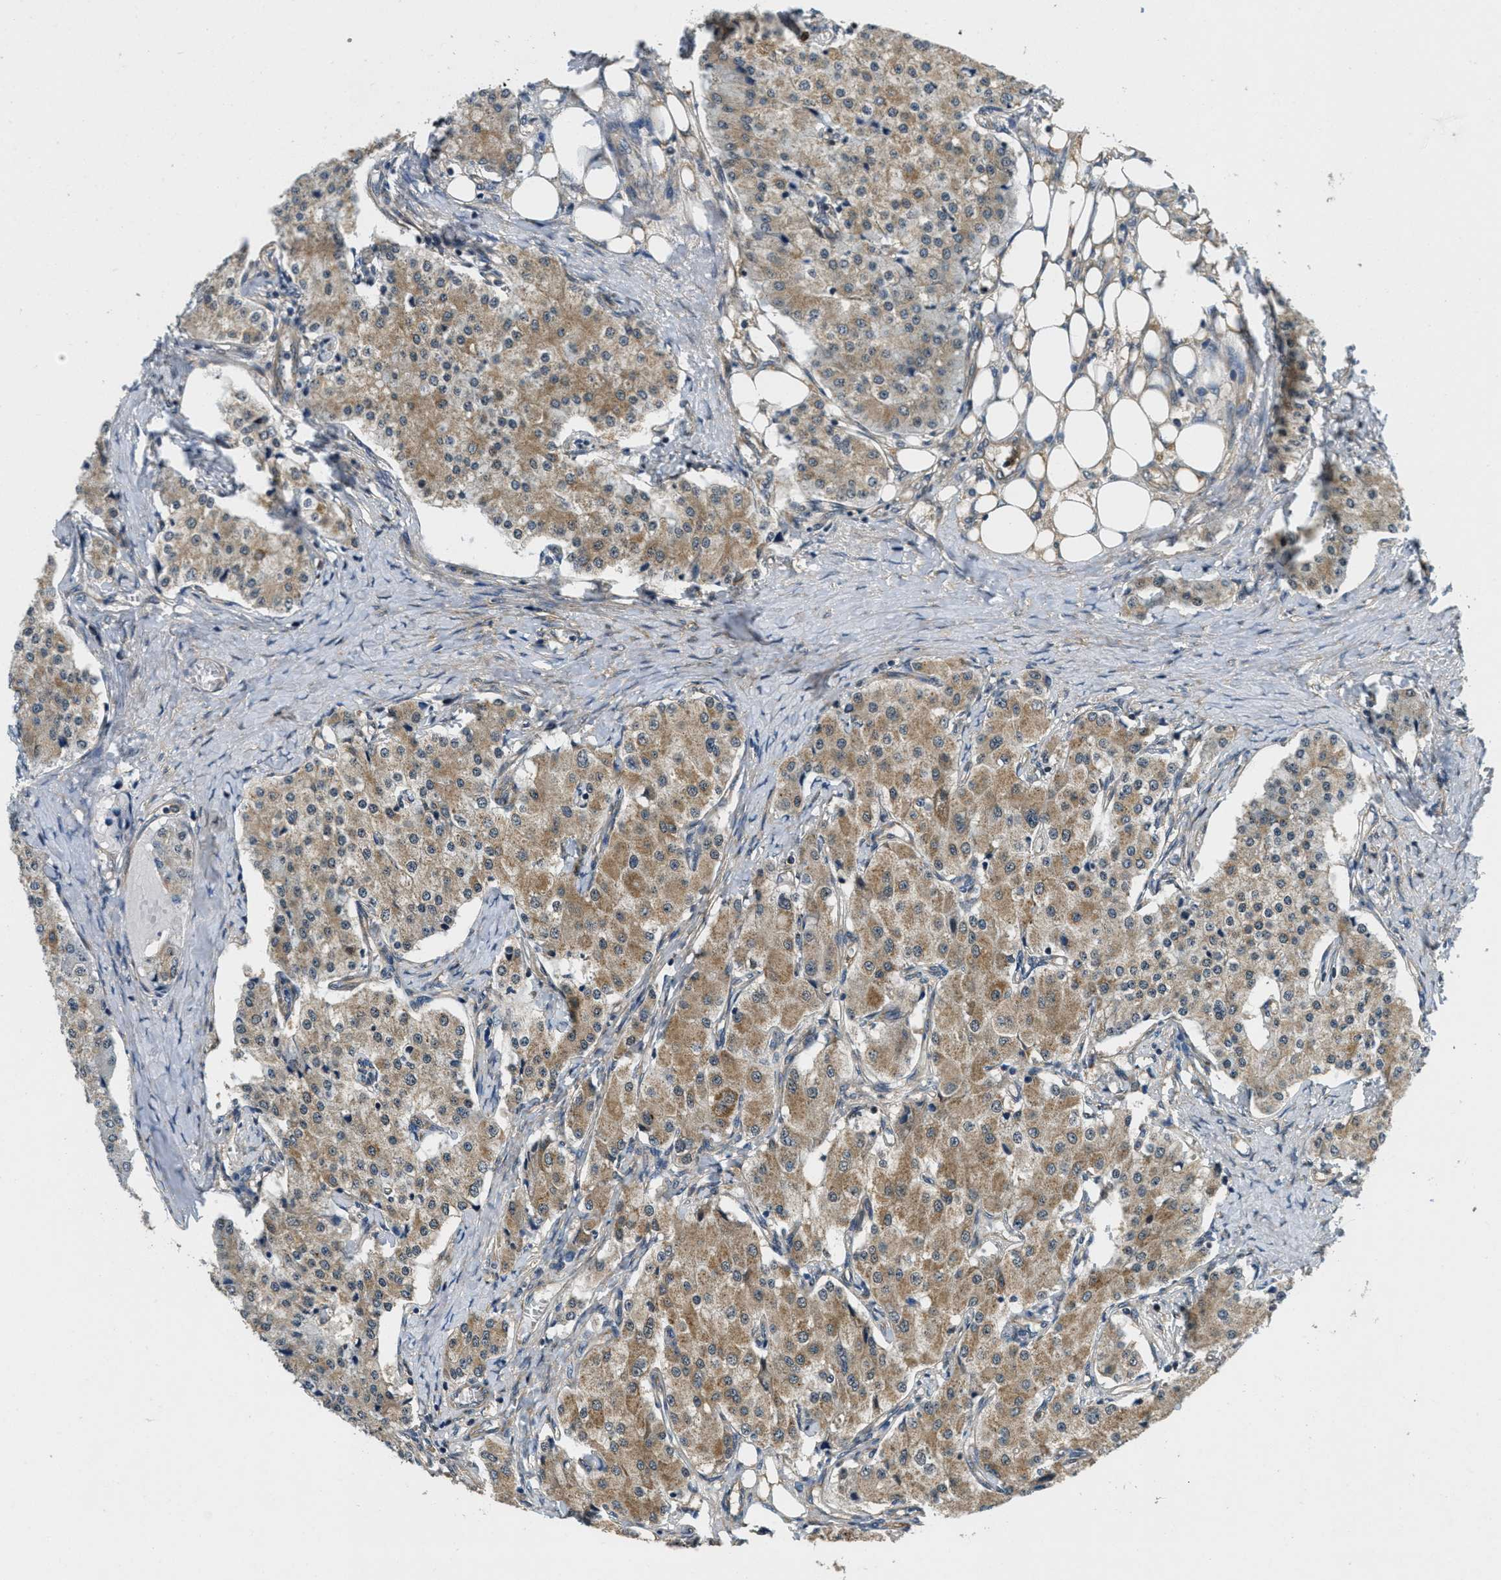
{"staining": {"intensity": "moderate", "quantity": ">75%", "location": "cytoplasmic/membranous"}, "tissue": "carcinoid", "cell_type": "Tumor cells", "image_type": "cancer", "snomed": [{"axis": "morphology", "description": "Carcinoid, malignant, NOS"}, {"axis": "topography", "description": "Colon"}], "caption": "Brown immunohistochemical staining in carcinoid (malignant) reveals moderate cytoplasmic/membranous positivity in approximately >75% of tumor cells.", "gene": "TOMM70", "patient": {"sex": "female", "age": 52}}